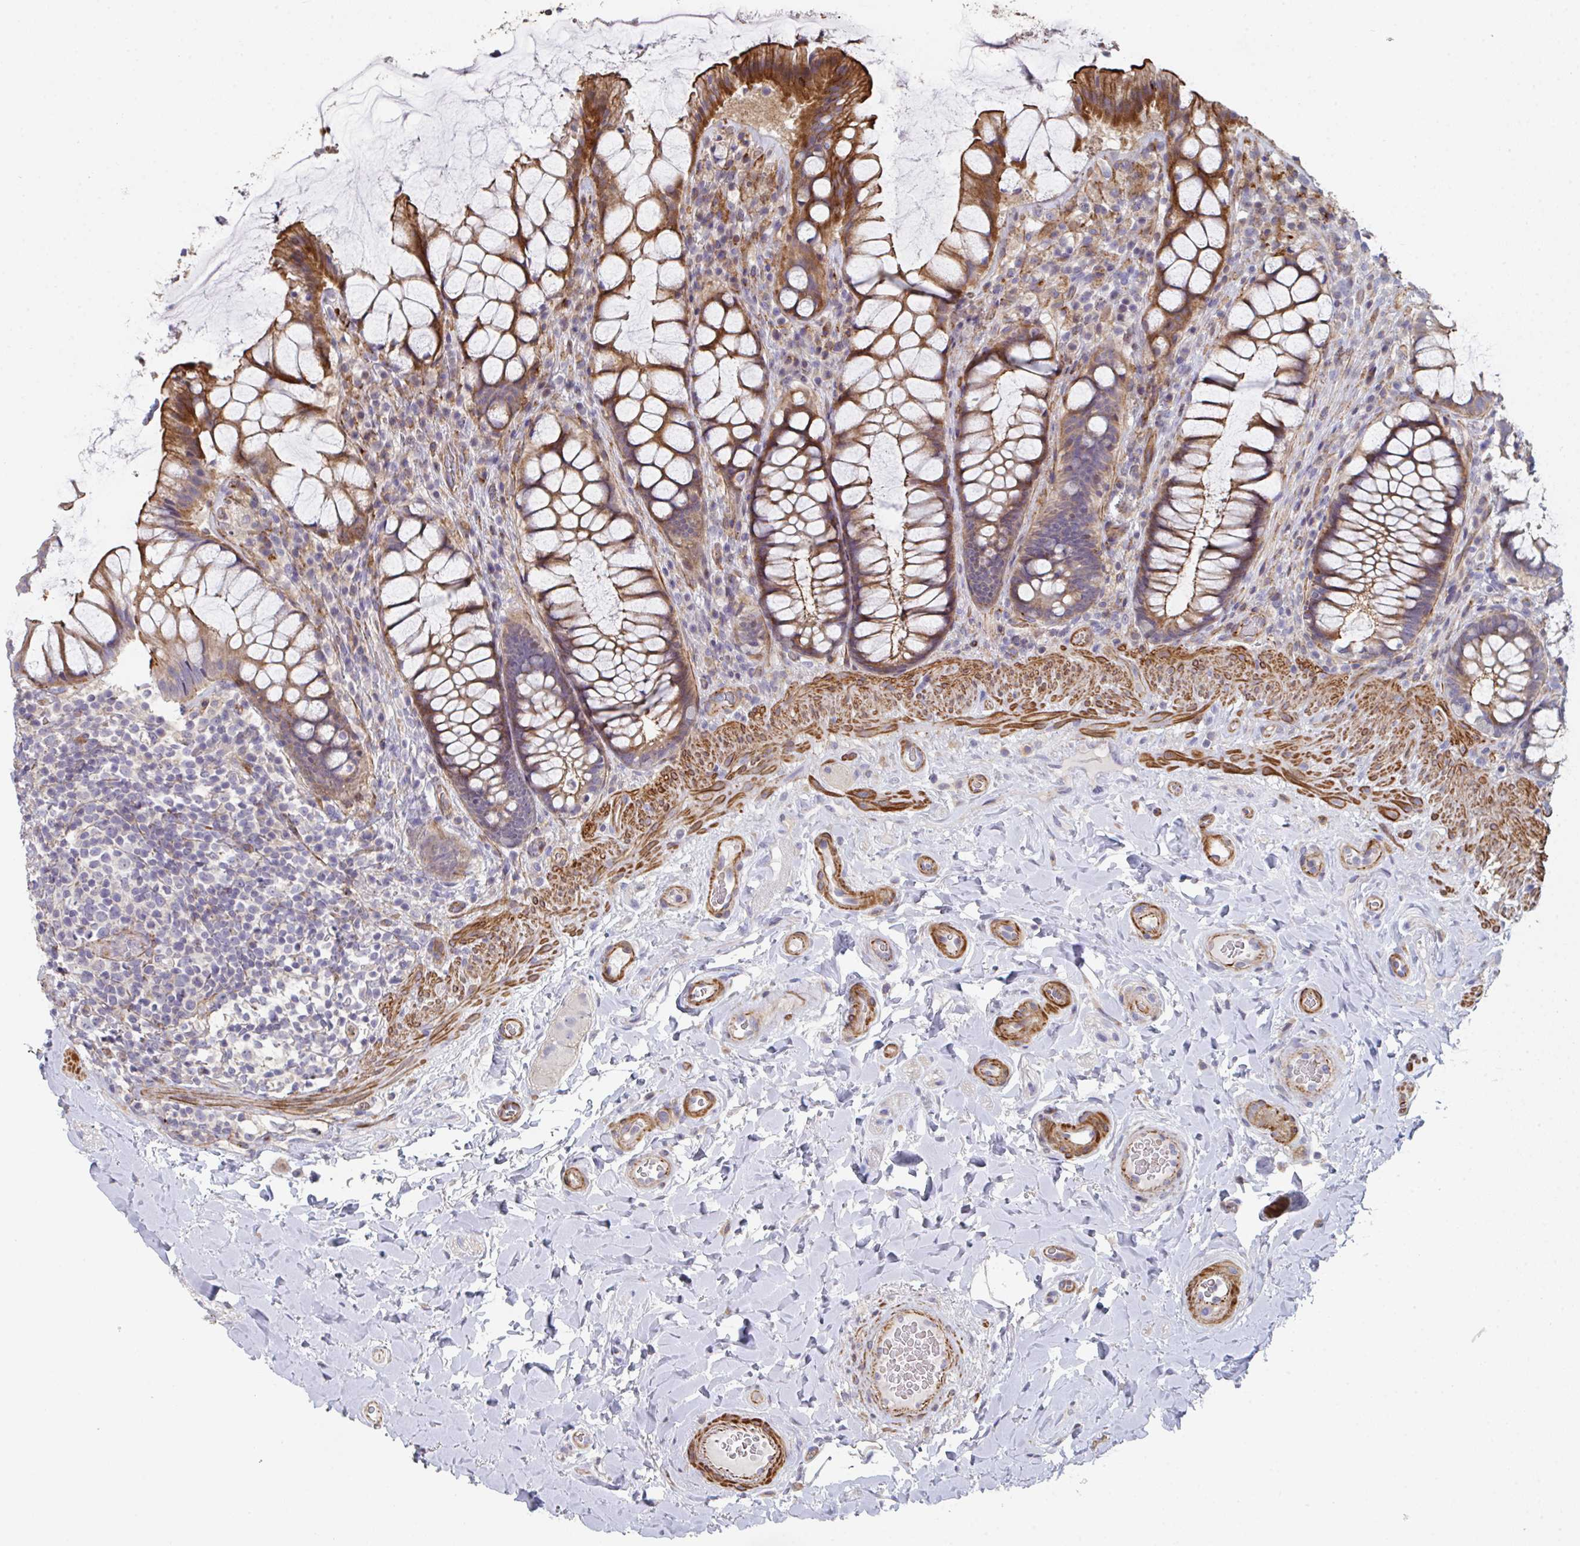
{"staining": {"intensity": "strong", "quantity": "25%-75%", "location": "cytoplasmic/membranous"}, "tissue": "rectum", "cell_type": "Glandular cells", "image_type": "normal", "snomed": [{"axis": "morphology", "description": "Normal tissue, NOS"}, {"axis": "topography", "description": "Rectum"}], "caption": "Protein expression analysis of unremarkable rectum exhibits strong cytoplasmic/membranous expression in approximately 25%-75% of glandular cells.", "gene": "FZD2", "patient": {"sex": "female", "age": 58}}